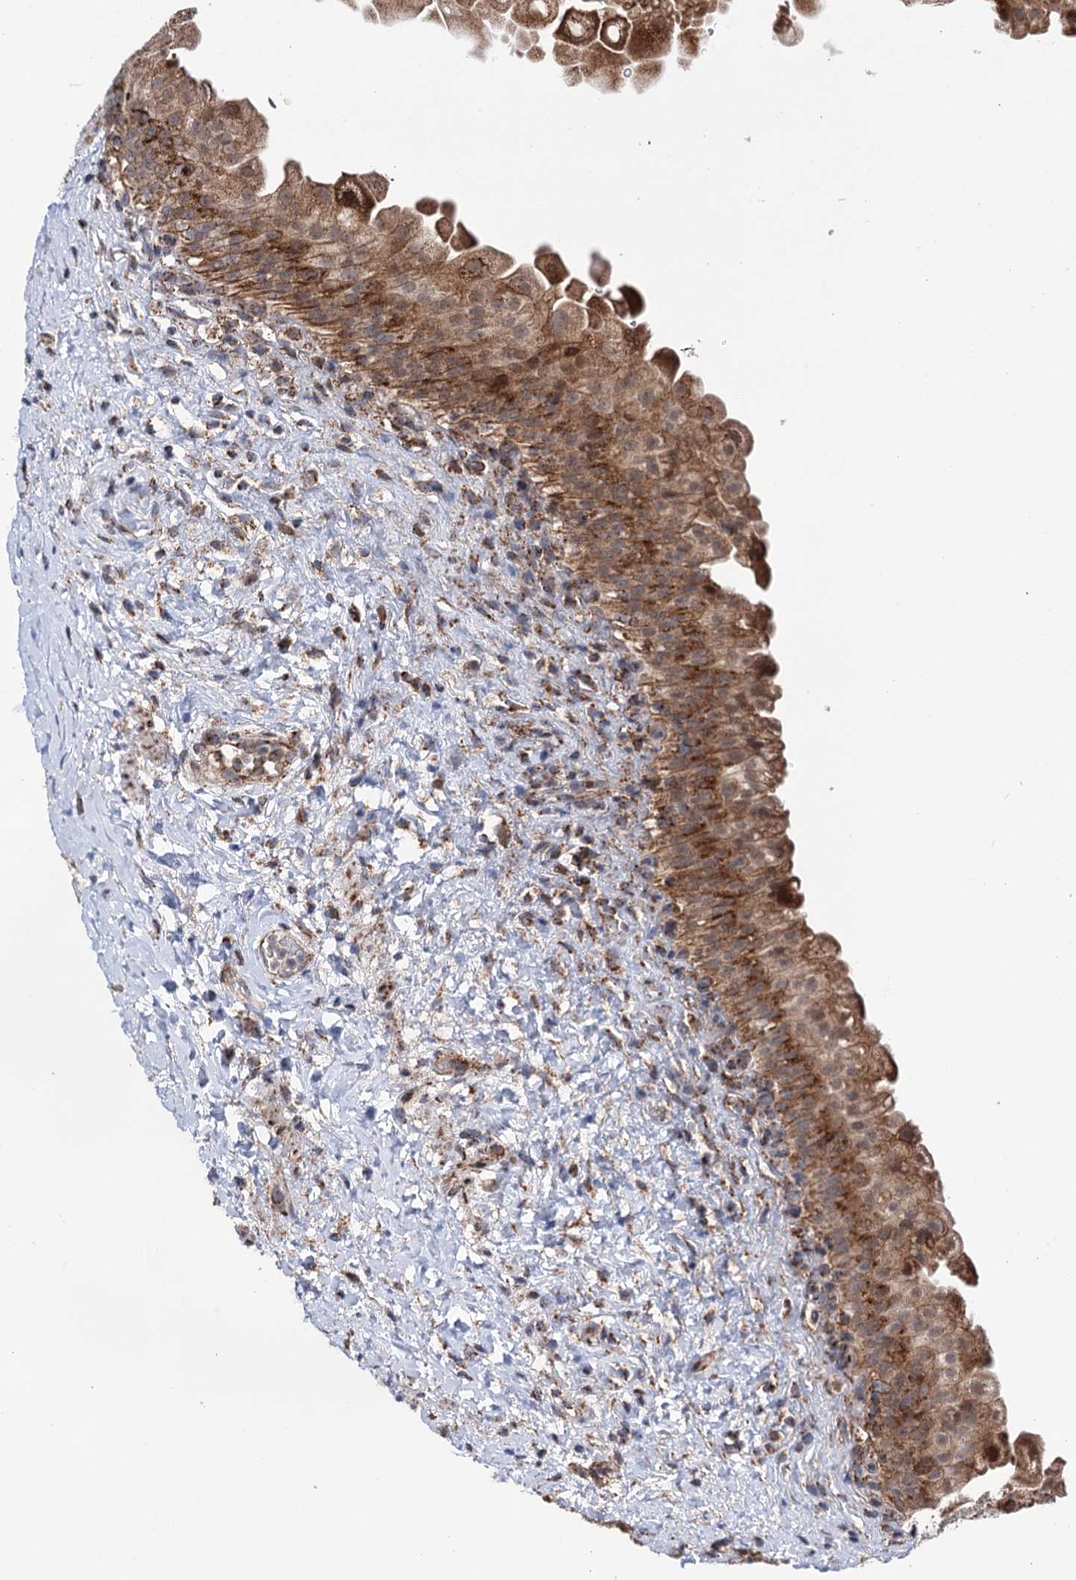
{"staining": {"intensity": "moderate", "quantity": ">75%", "location": "cytoplasmic/membranous"}, "tissue": "urinary bladder", "cell_type": "Urothelial cells", "image_type": "normal", "snomed": [{"axis": "morphology", "description": "Normal tissue, NOS"}, {"axis": "topography", "description": "Urinary bladder"}], "caption": "Protein staining exhibits moderate cytoplasmic/membranous staining in approximately >75% of urothelial cells in benign urinary bladder. (DAB (3,3'-diaminobenzidine) IHC, brown staining for protein, blue staining for nuclei).", "gene": "SUCLA2", "patient": {"sex": "female", "age": 27}}